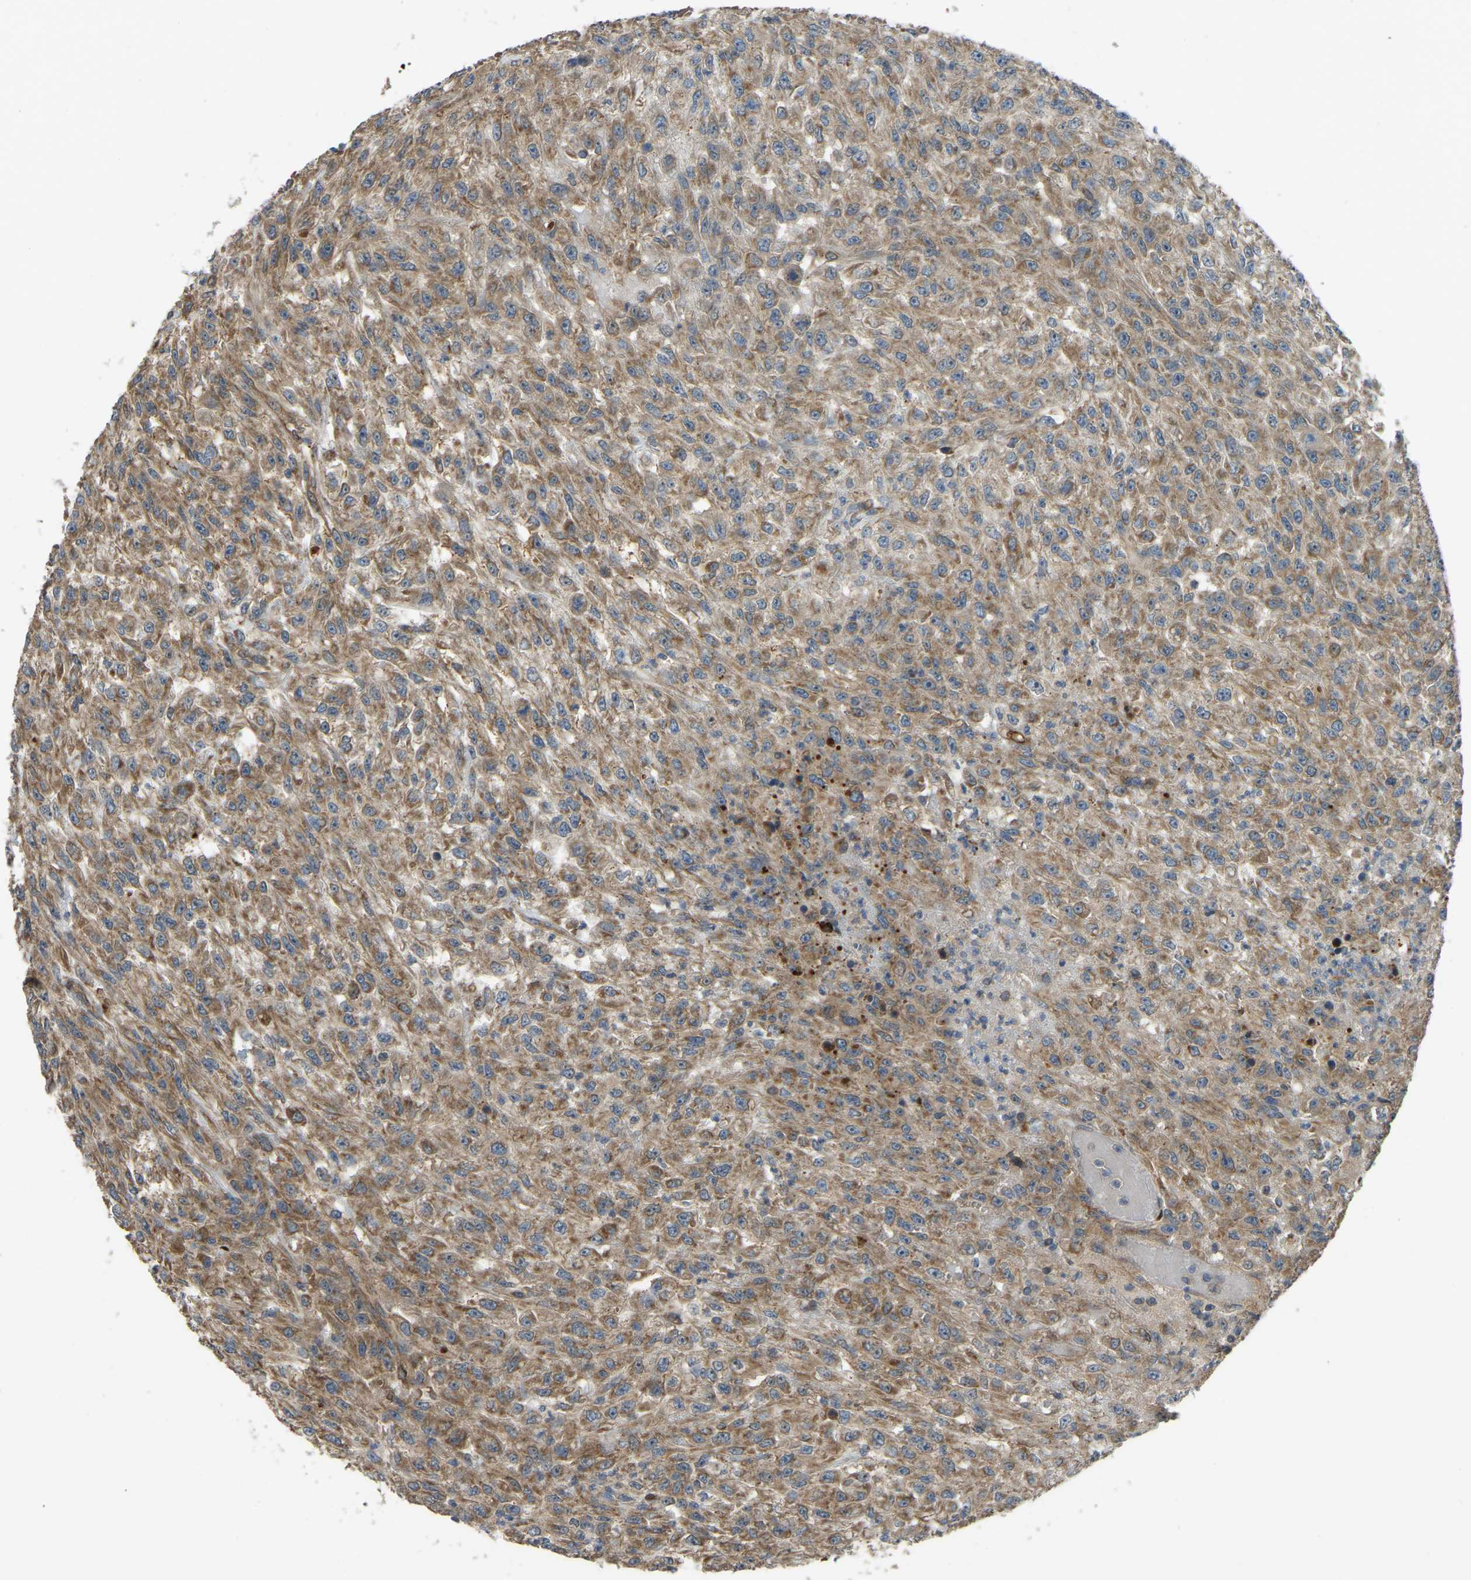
{"staining": {"intensity": "moderate", "quantity": ">75%", "location": "cytoplasmic/membranous"}, "tissue": "urothelial cancer", "cell_type": "Tumor cells", "image_type": "cancer", "snomed": [{"axis": "morphology", "description": "Urothelial carcinoma, High grade"}, {"axis": "topography", "description": "Urinary bladder"}], "caption": "IHC histopathology image of neoplastic tissue: human urothelial carcinoma (high-grade) stained using immunohistochemistry reveals medium levels of moderate protein expression localized specifically in the cytoplasmic/membranous of tumor cells, appearing as a cytoplasmic/membranous brown color.", "gene": "C21orf91", "patient": {"sex": "male", "age": 46}}